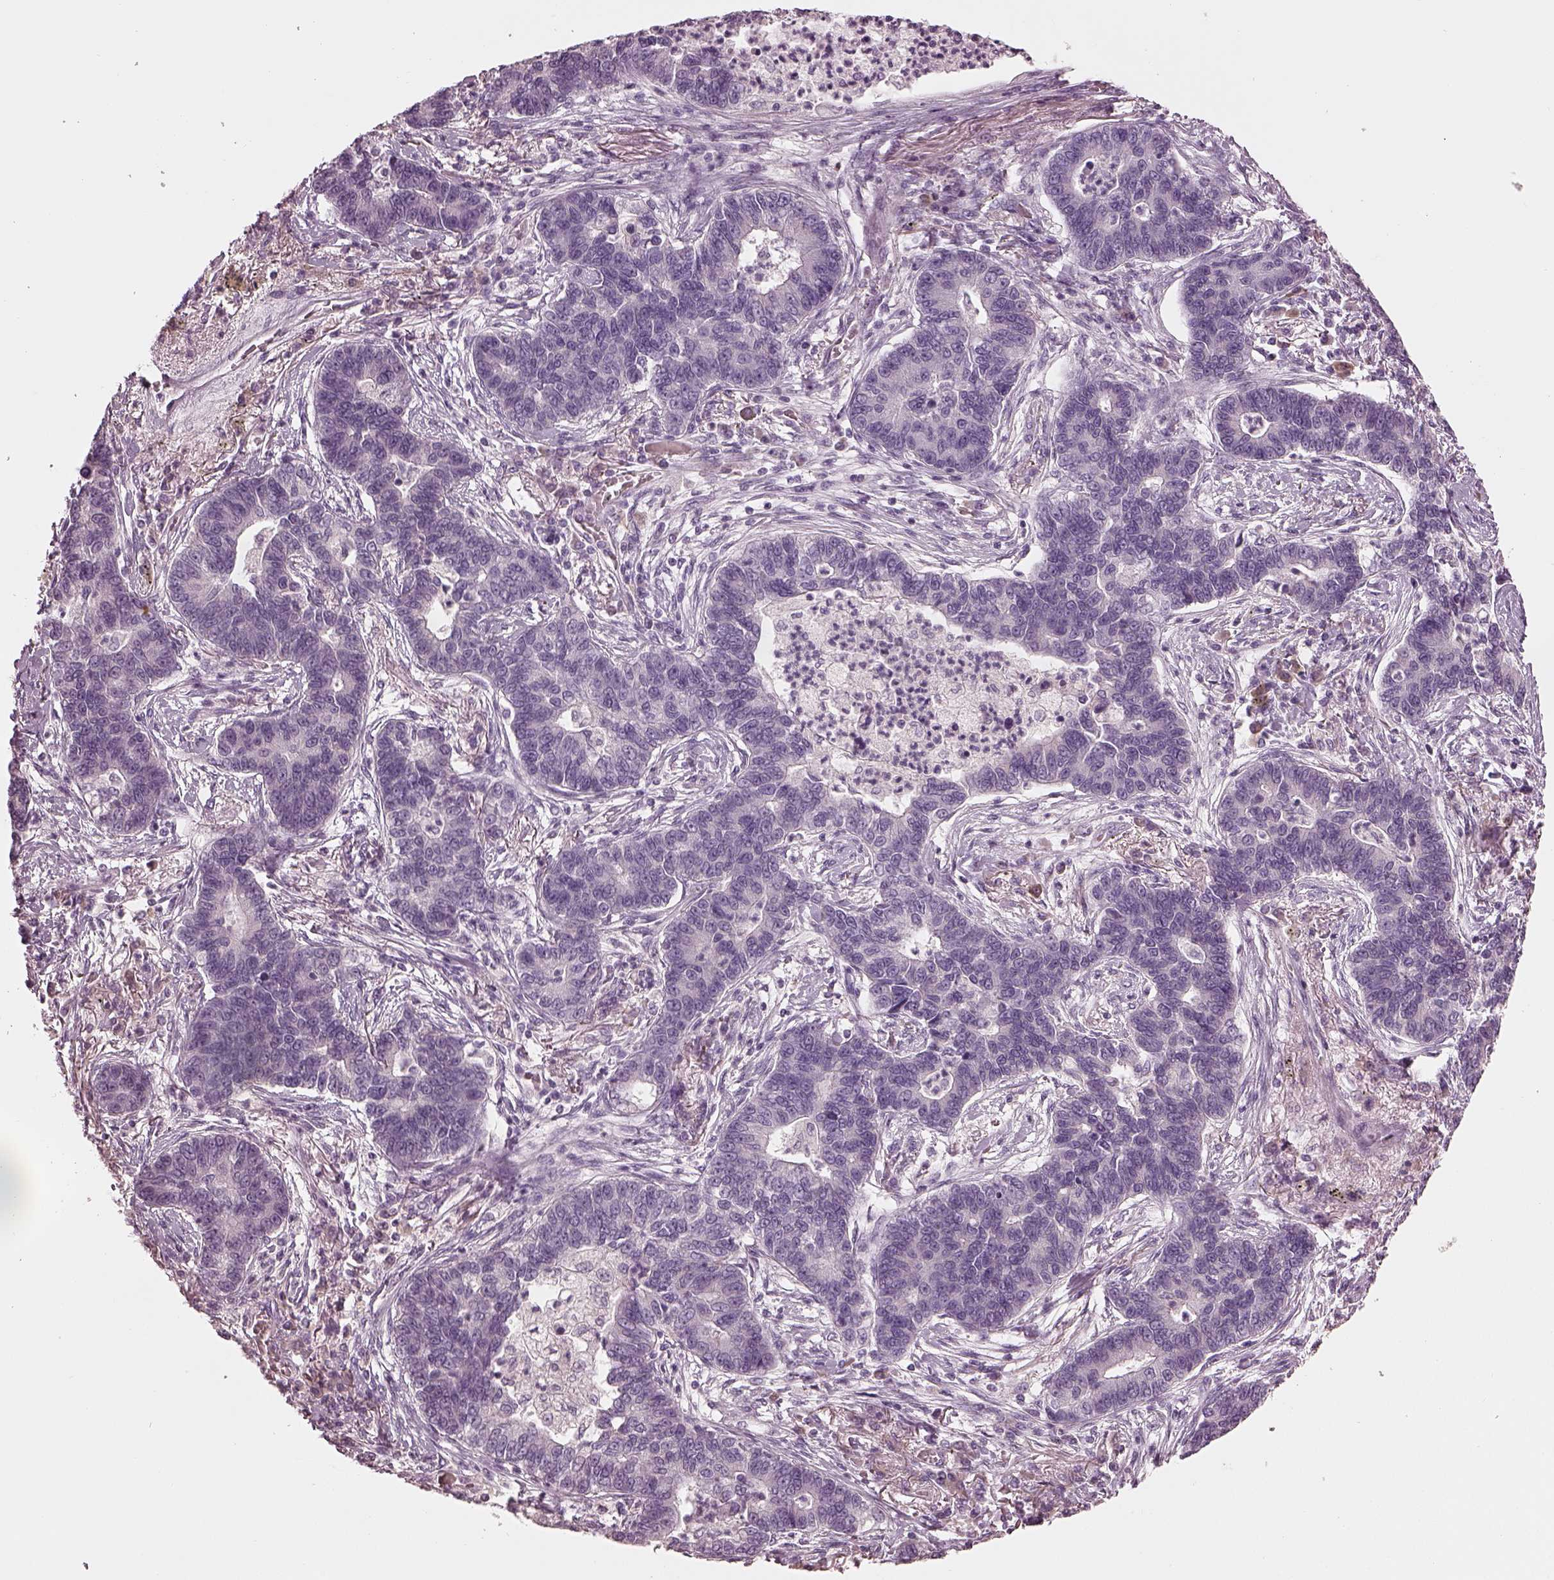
{"staining": {"intensity": "negative", "quantity": "none", "location": "none"}, "tissue": "lung cancer", "cell_type": "Tumor cells", "image_type": "cancer", "snomed": [{"axis": "morphology", "description": "Adenocarcinoma, NOS"}, {"axis": "topography", "description": "Lung"}], "caption": "Immunohistochemistry (IHC) micrograph of neoplastic tissue: human lung cancer stained with DAB shows no significant protein expression in tumor cells. The staining was performed using DAB to visualize the protein expression in brown, while the nuclei were stained in blue with hematoxylin (Magnification: 20x).", "gene": "MIA", "patient": {"sex": "female", "age": 57}}